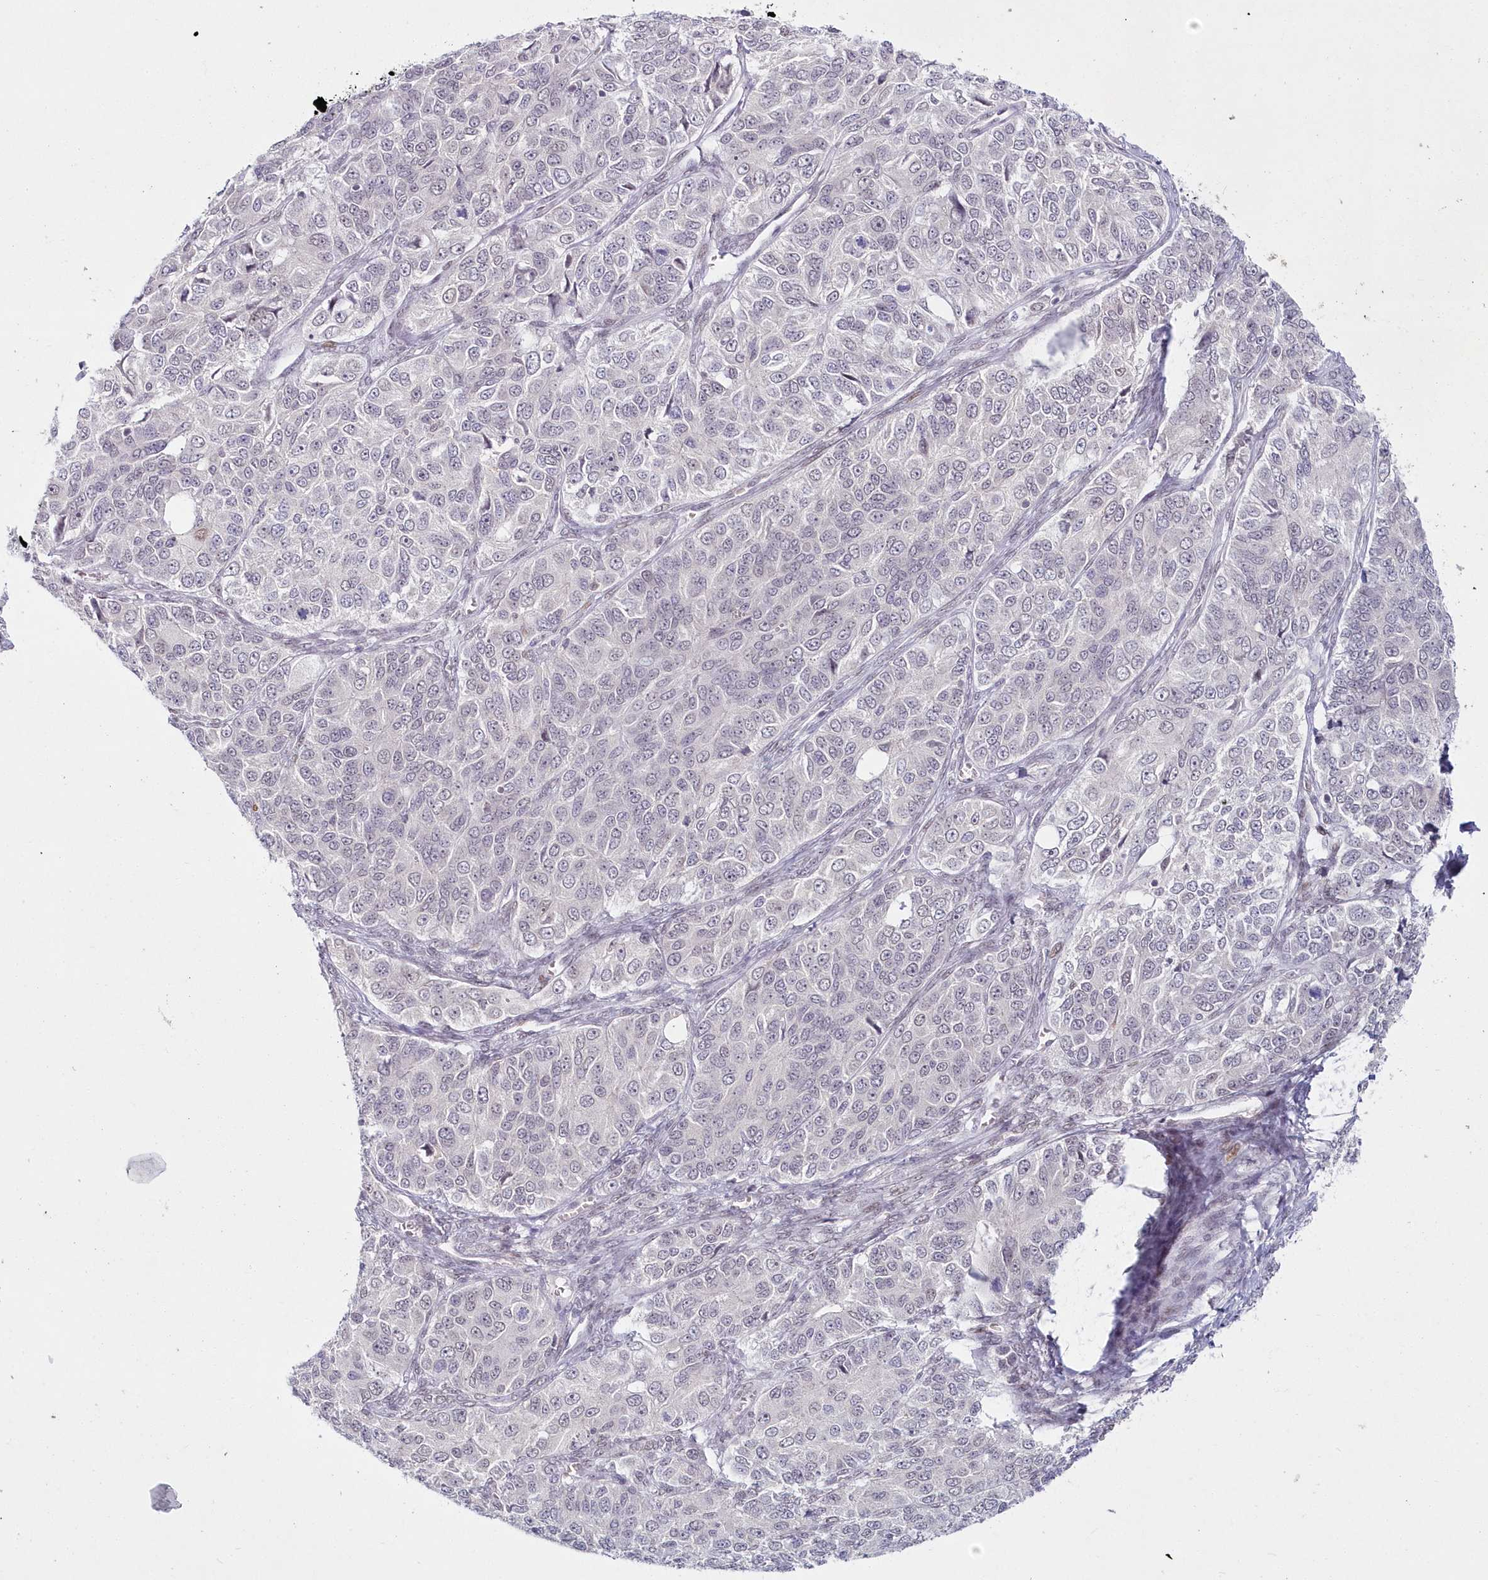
{"staining": {"intensity": "negative", "quantity": "none", "location": "none"}, "tissue": "ovarian cancer", "cell_type": "Tumor cells", "image_type": "cancer", "snomed": [{"axis": "morphology", "description": "Carcinoma, endometroid"}, {"axis": "topography", "description": "Ovary"}], "caption": "An IHC photomicrograph of ovarian cancer (endometroid carcinoma) is shown. There is no staining in tumor cells of ovarian cancer (endometroid carcinoma).", "gene": "HYCC2", "patient": {"sex": "female", "age": 51}}